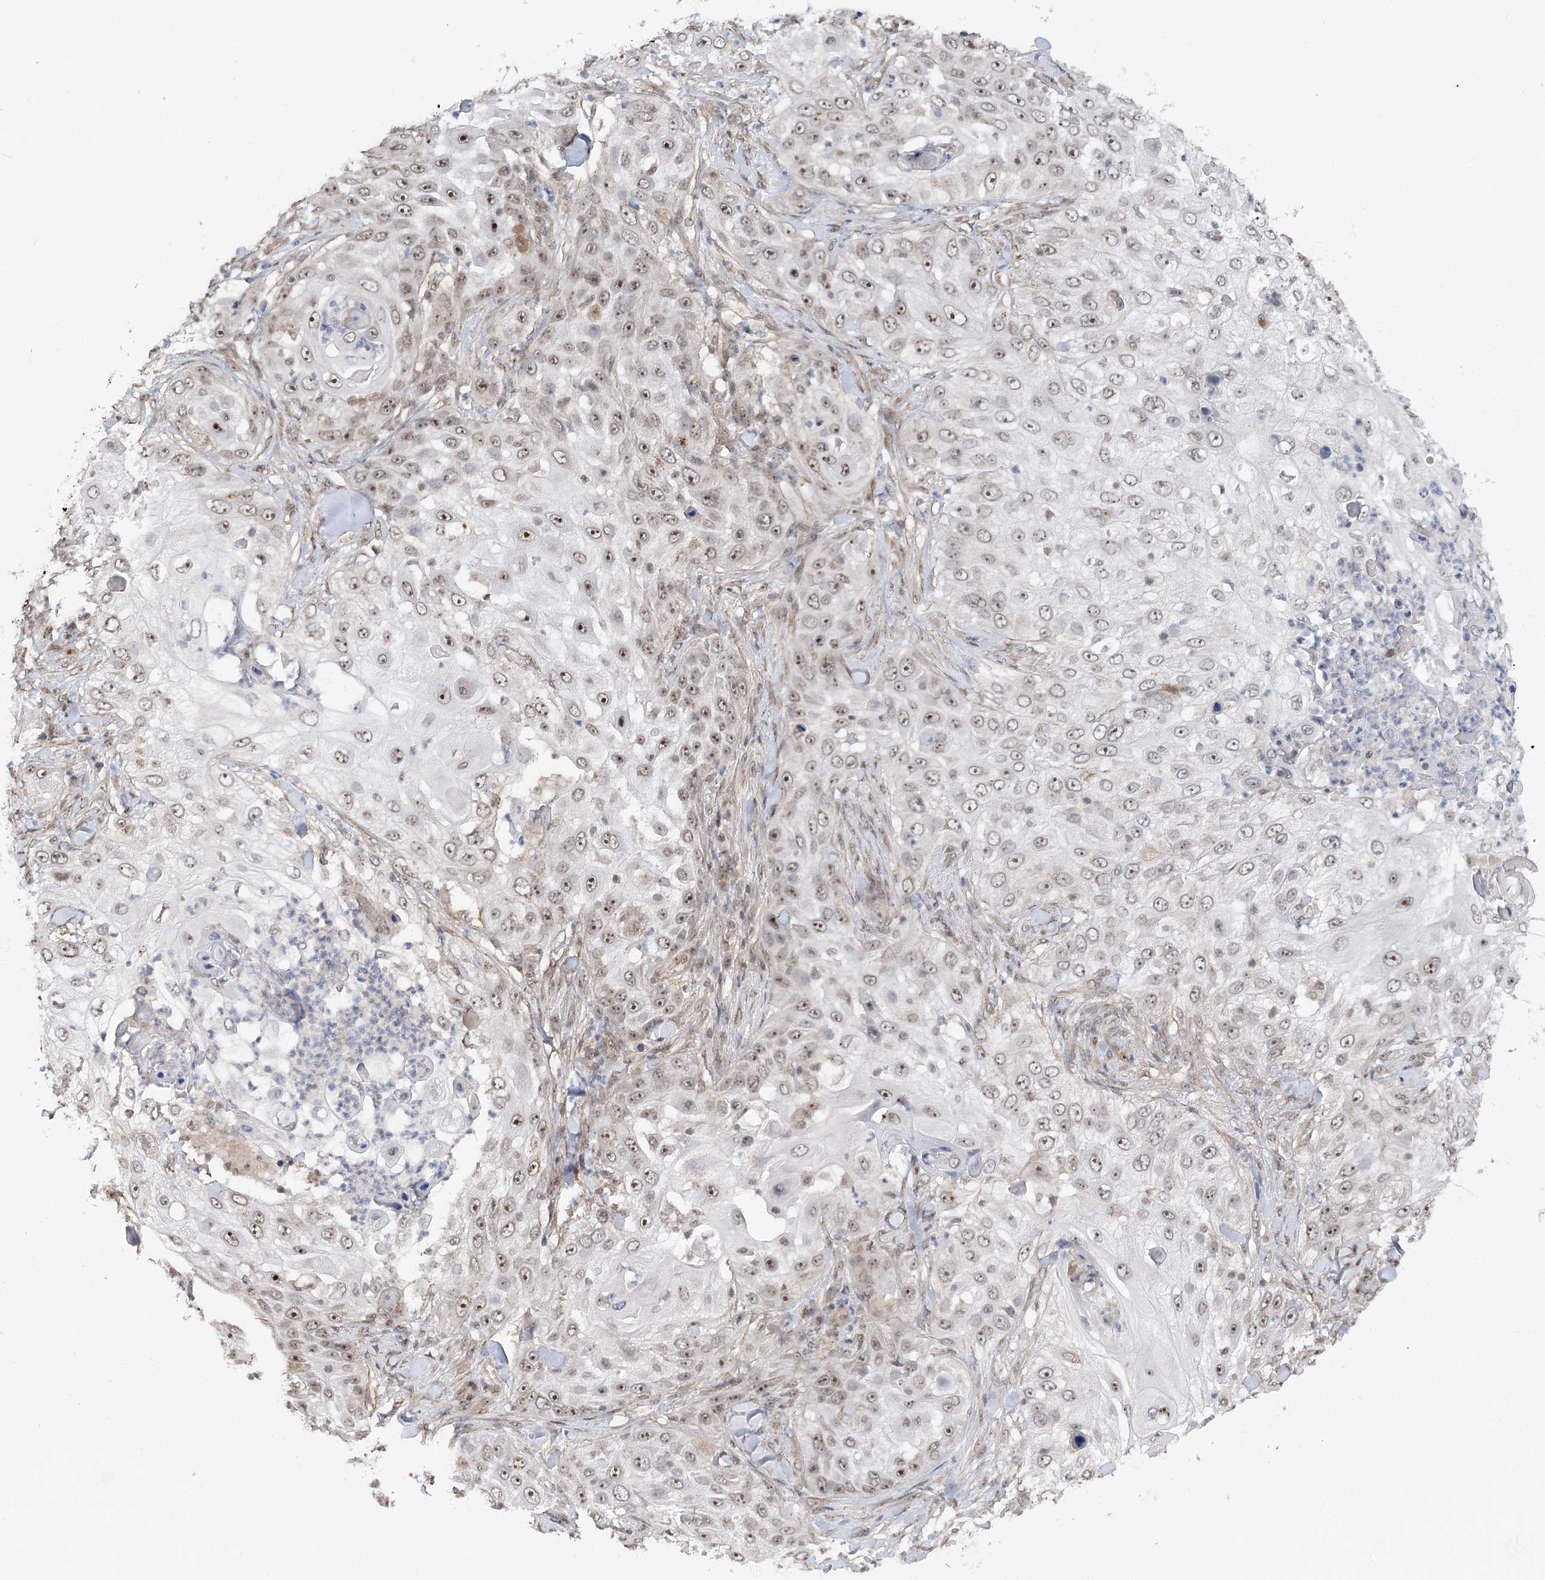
{"staining": {"intensity": "strong", "quantity": "25%-75%", "location": "nuclear"}, "tissue": "skin cancer", "cell_type": "Tumor cells", "image_type": "cancer", "snomed": [{"axis": "morphology", "description": "Squamous cell carcinoma, NOS"}, {"axis": "topography", "description": "Skin"}], "caption": "Skin cancer stained with IHC exhibits strong nuclear staining in approximately 25%-75% of tumor cells.", "gene": "GNL3L", "patient": {"sex": "female", "age": 44}}